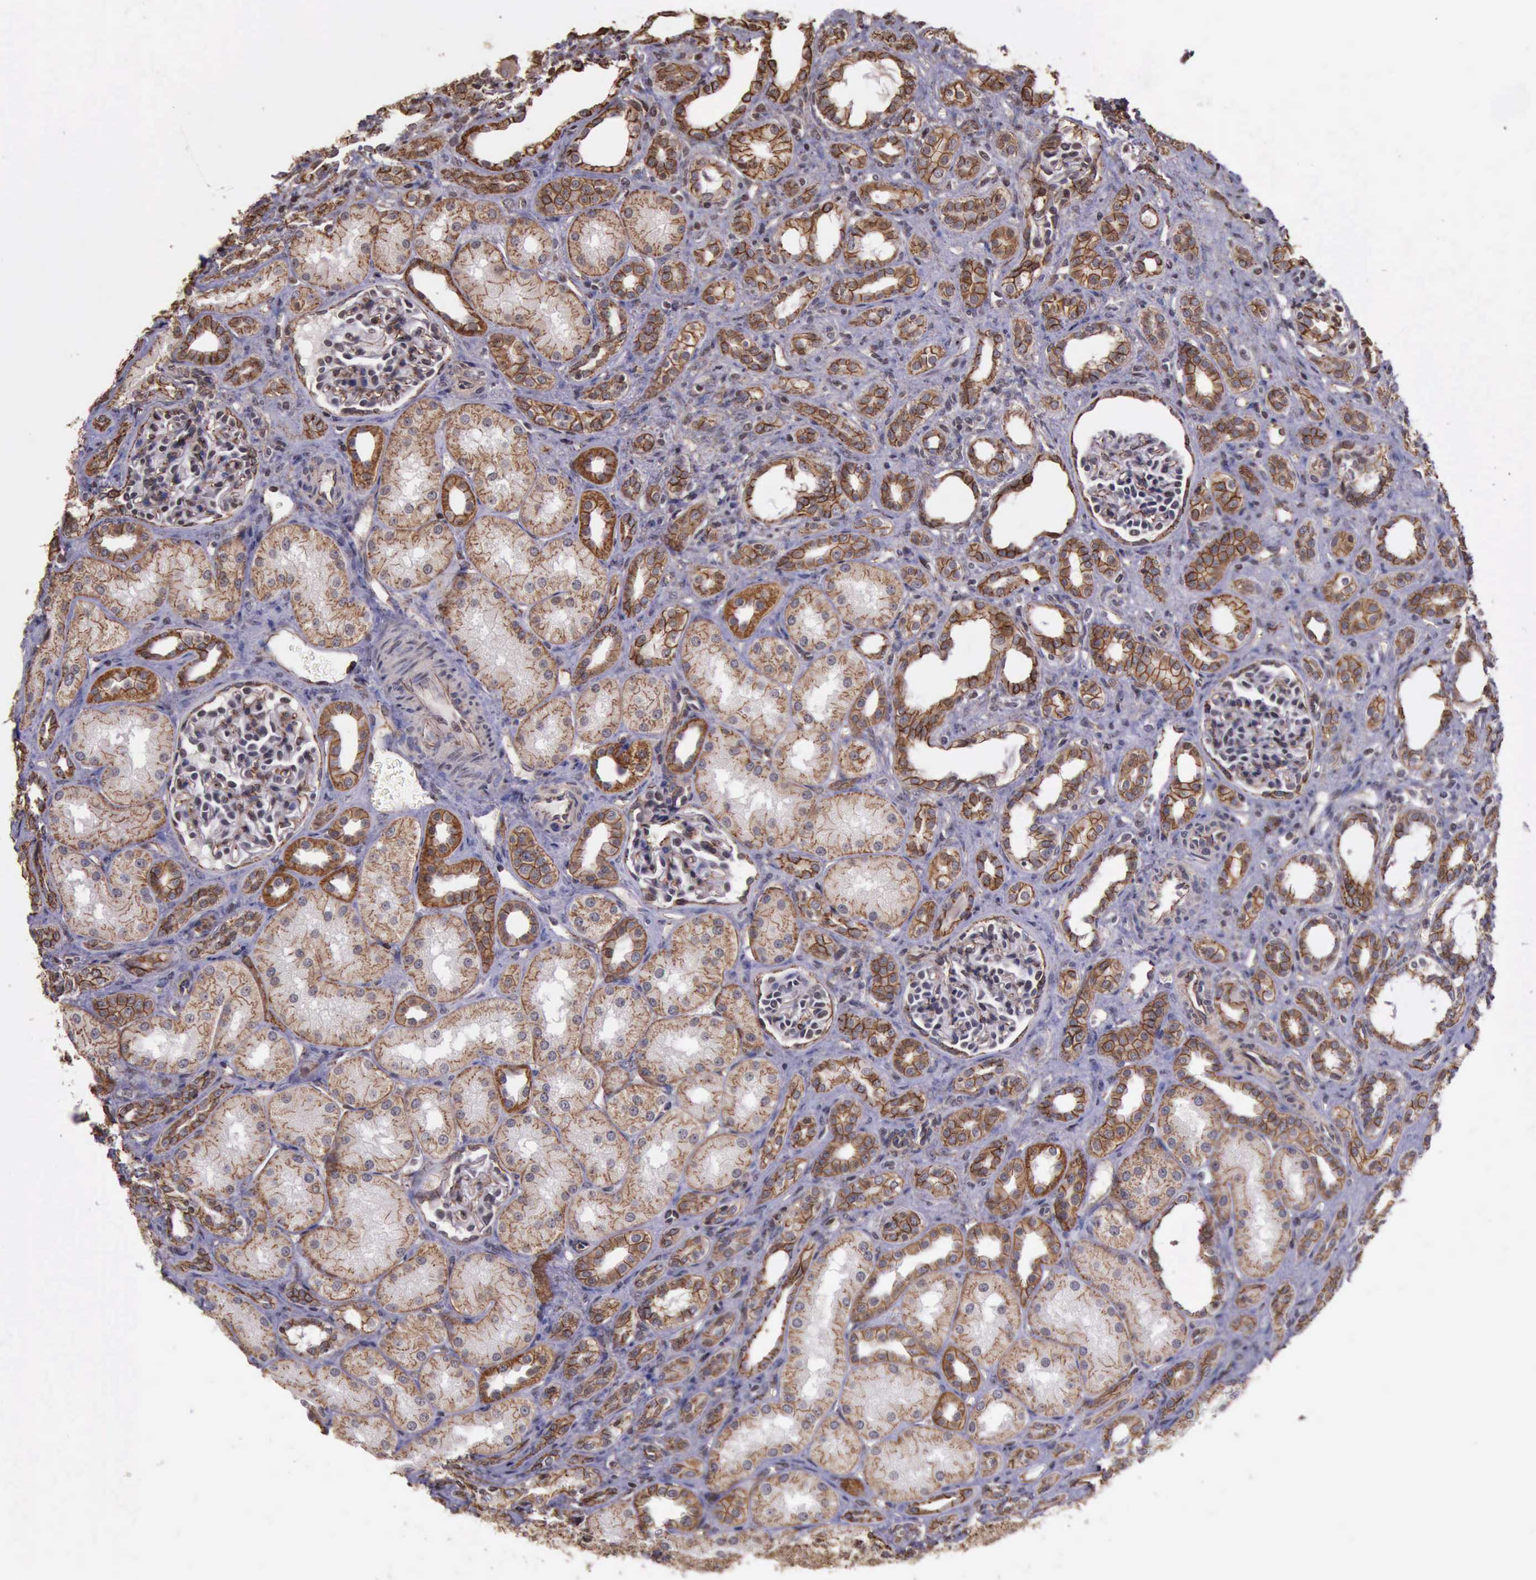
{"staining": {"intensity": "moderate", "quantity": "25%-75%", "location": "cytoplasmic/membranous"}, "tissue": "kidney", "cell_type": "Cells in glomeruli", "image_type": "normal", "snomed": [{"axis": "morphology", "description": "Normal tissue, NOS"}, {"axis": "topography", "description": "Kidney"}], "caption": "The image reveals a brown stain indicating the presence of a protein in the cytoplasmic/membranous of cells in glomeruli in kidney. The staining is performed using DAB (3,3'-diaminobenzidine) brown chromogen to label protein expression. The nuclei are counter-stained blue using hematoxylin.", "gene": "CTNNB1", "patient": {"sex": "male", "age": 7}}